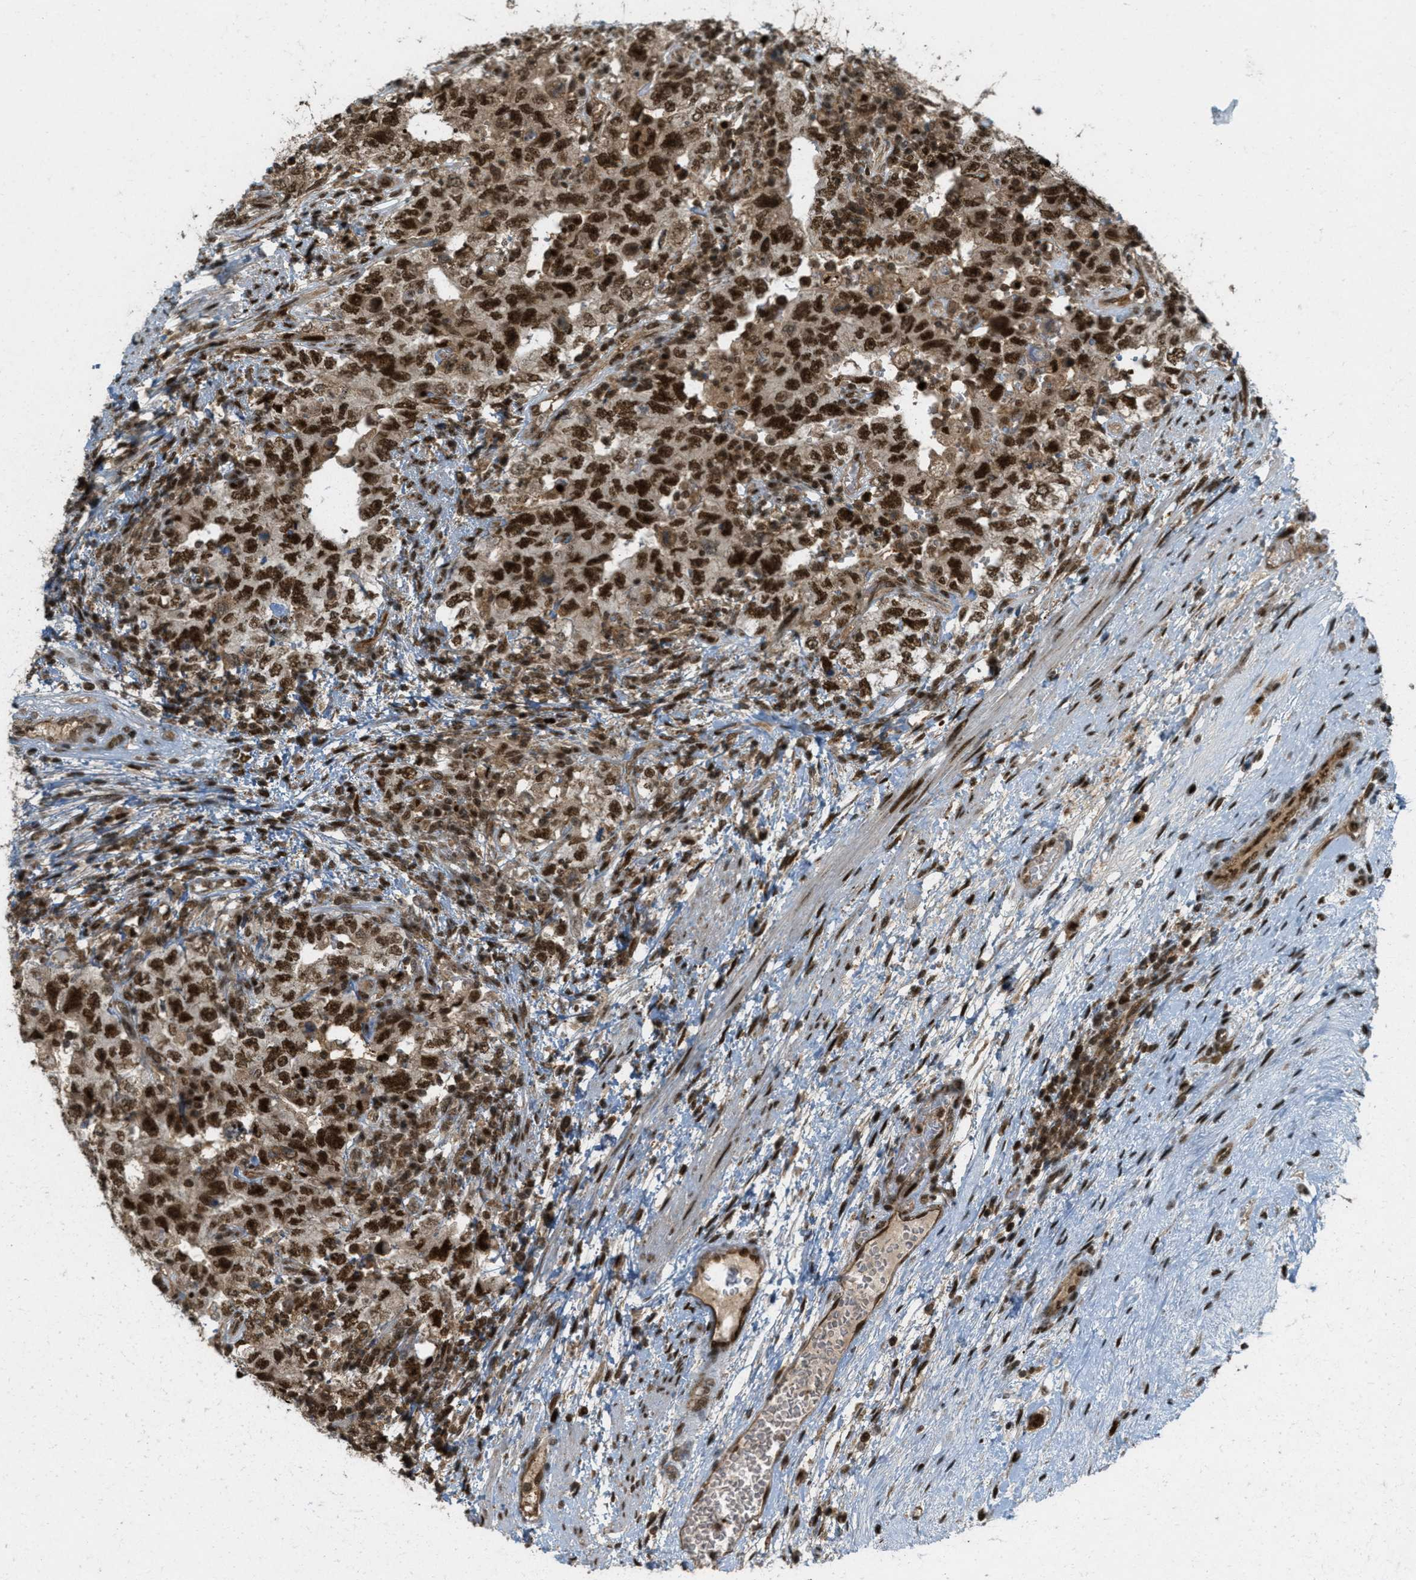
{"staining": {"intensity": "strong", "quantity": ">75%", "location": "cytoplasmic/membranous,nuclear"}, "tissue": "testis cancer", "cell_type": "Tumor cells", "image_type": "cancer", "snomed": [{"axis": "morphology", "description": "Carcinoma, Embryonal, NOS"}, {"axis": "topography", "description": "Testis"}], "caption": "Human testis embryonal carcinoma stained for a protein (brown) demonstrates strong cytoplasmic/membranous and nuclear positive expression in approximately >75% of tumor cells.", "gene": "TLK1", "patient": {"sex": "male", "age": 26}}